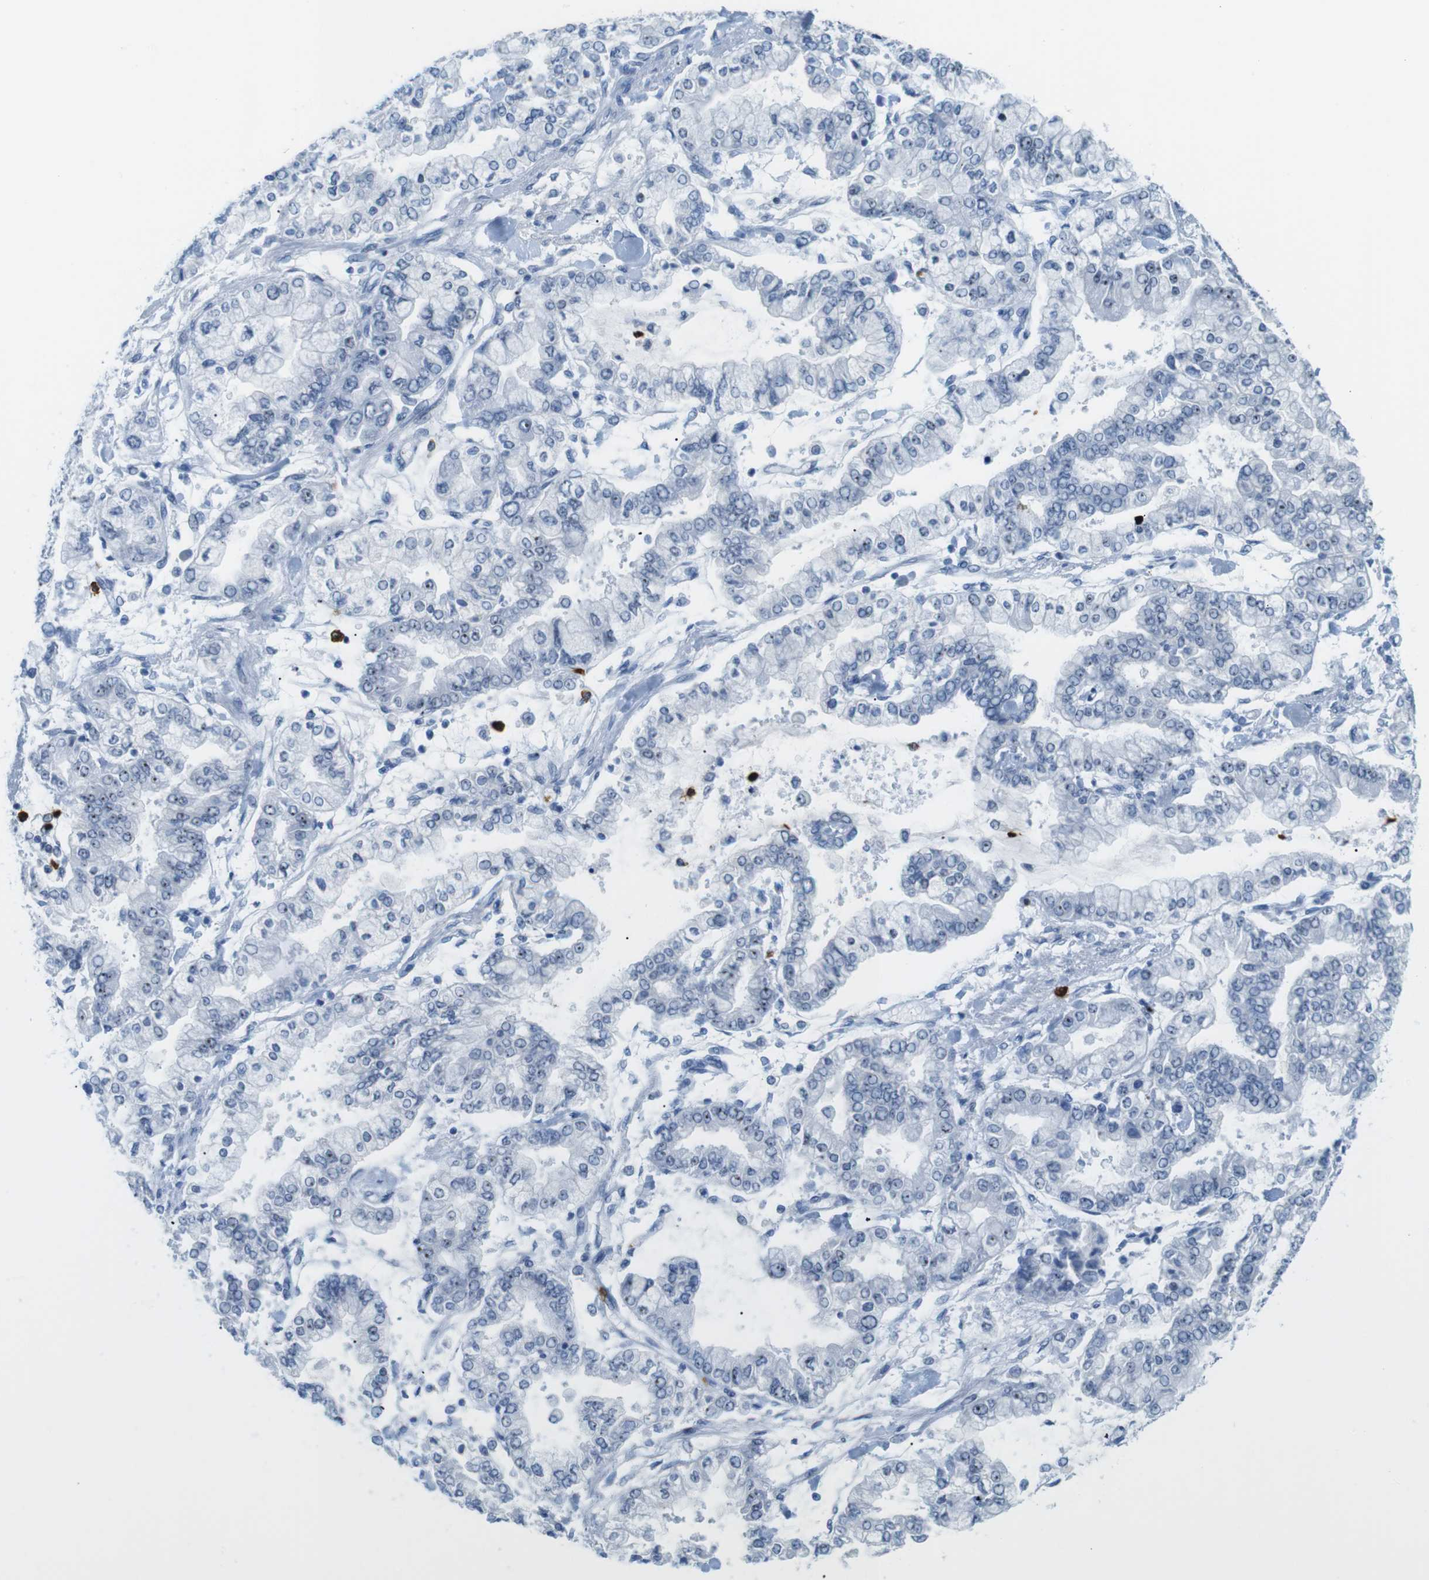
{"staining": {"intensity": "negative", "quantity": "none", "location": "none"}, "tissue": "stomach cancer", "cell_type": "Tumor cells", "image_type": "cancer", "snomed": [{"axis": "morphology", "description": "Normal tissue, NOS"}, {"axis": "morphology", "description": "Adenocarcinoma, NOS"}, {"axis": "topography", "description": "Stomach, upper"}, {"axis": "topography", "description": "Stomach"}], "caption": "DAB immunohistochemical staining of stomach cancer (adenocarcinoma) shows no significant positivity in tumor cells. The staining is performed using DAB brown chromogen with nuclei counter-stained in using hematoxylin.", "gene": "MCEMP1", "patient": {"sex": "male", "age": 76}}